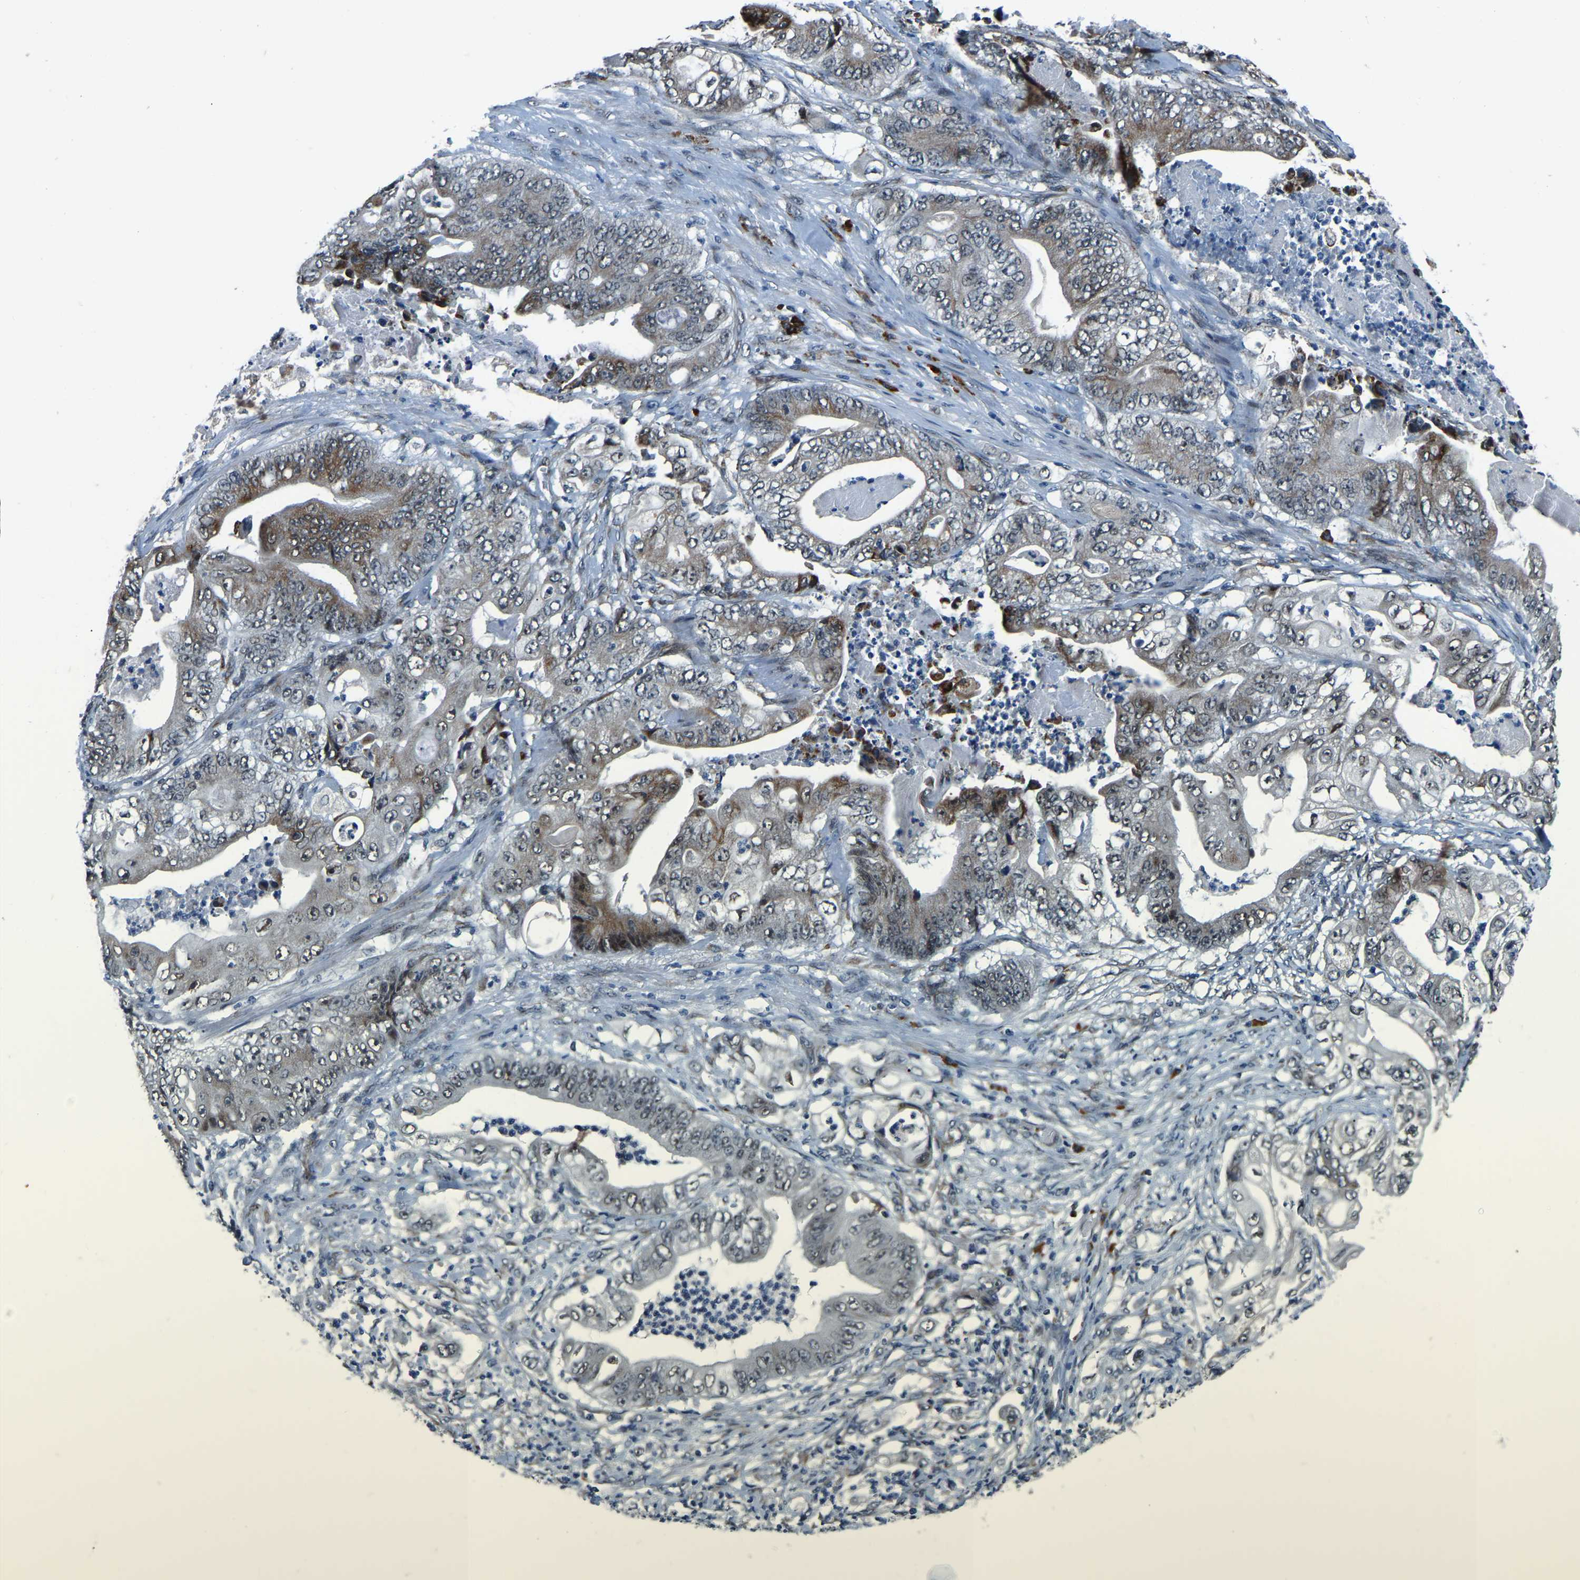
{"staining": {"intensity": "moderate", "quantity": "25%-75%", "location": "cytoplasmic/membranous"}, "tissue": "stomach cancer", "cell_type": "Tumor cells", "image_type": "cancer", "snomed": [{"axis": "morphology", "description": "Adenocarcinoma, NOS"}, {"axis": "topography", "description": "Stomach"}], "caption": "IHC of human stomach cancer (adenocarcinoma) displays medium levels of moderate cytoplasmic/membranous positivity in approximately 25%-75% of tumor cells.", "gene": "ING2", "patient": {"sex": "female", "age": 73}}